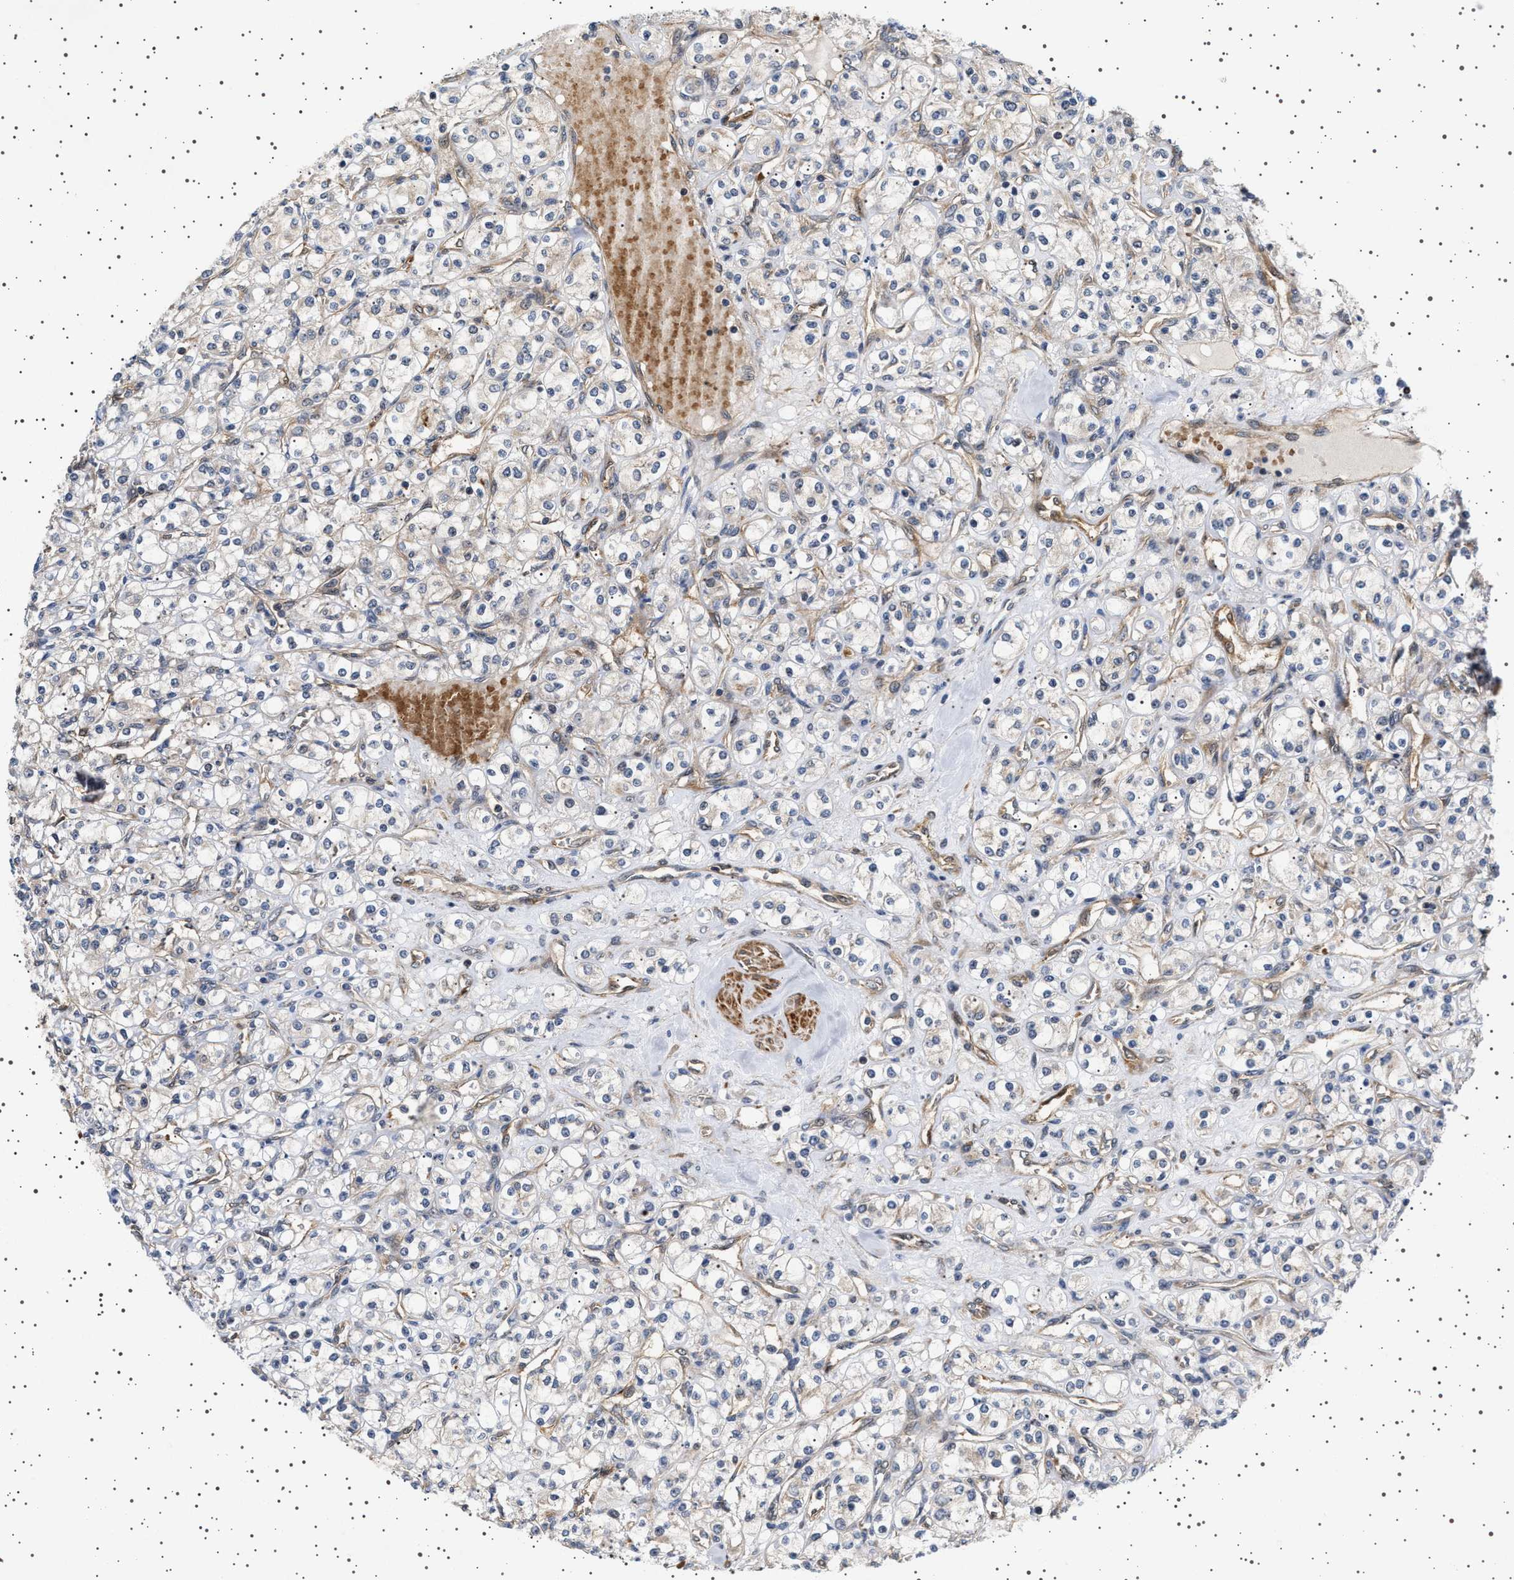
{"staining": {"intensity": "negative", "quantity": "none", "location": "none"}, "tissue": "renal cancer", "cell_type": "Tumor cells", "image_type": "cancer", "snomed": [{"axis": "morphology", "description": "Adenocarcinoma, NOS"}, {"axis": "topography", "description": "Kidney"}], "caption": "Immunohistochemistry of renal cancer shows no expression in tumor cells. (Stains: DAB (3,3'-diaminobenzidine) immunohistochemistry with hematoxylin counter stain, Microscopy: brightfield microscopy at high magnification).", "gene": "BAG3", "patient": {"sex": "male", "age": 77}}